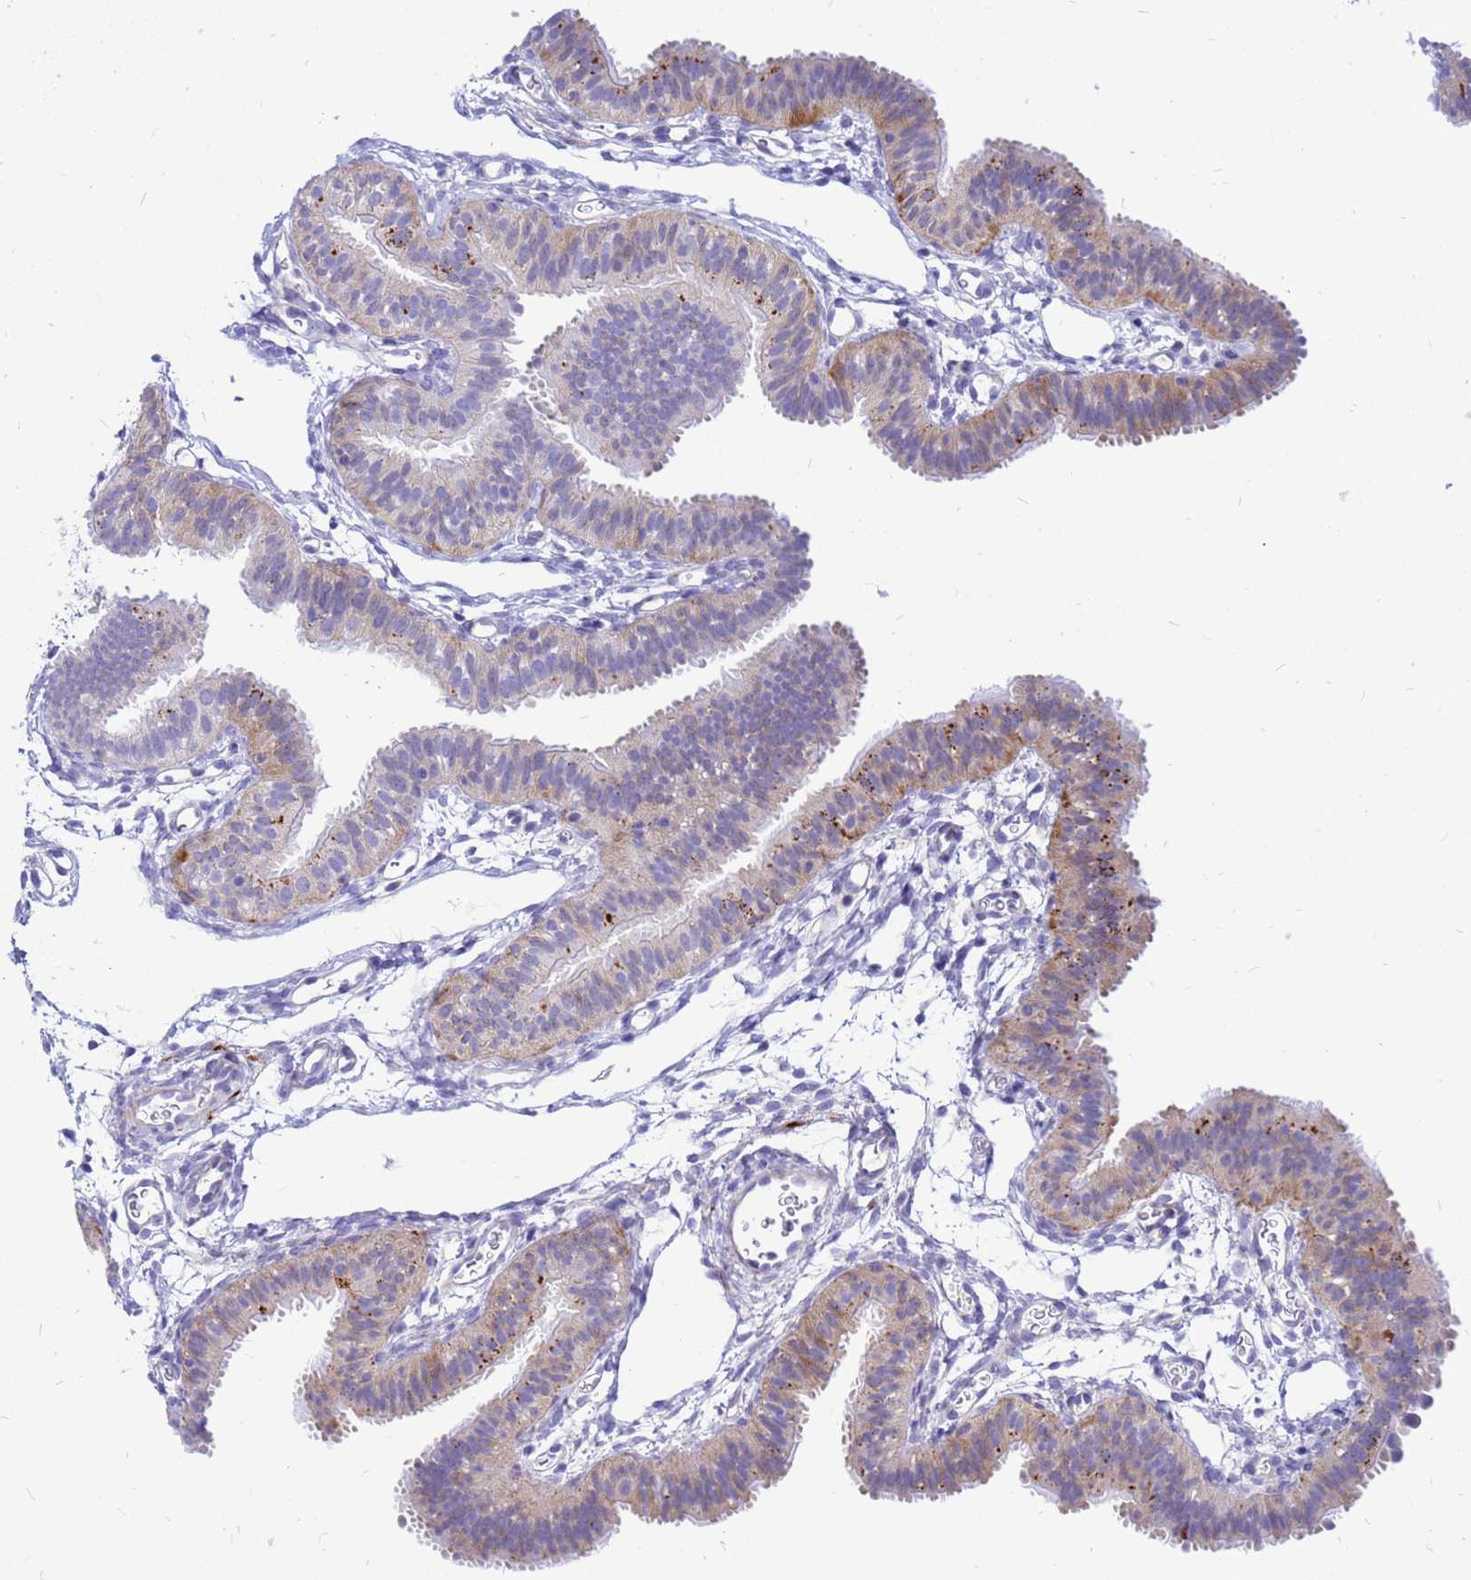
{"staining": {"intensity": "moderate", "quantity": "25%-75%", "location": "cytoplasmic/membranous"}, "tissue": "fallopian tube", "cell_type": "Glandular cells", "image_type": "normal", "snomed": [{"axis": "morphology", "description": "Normal tissue, NOS"}, {"axis": "topography", "description": "Fallopian tube"}], "caption": "The micrograph reveals staining of benign fallopian tube, revealing moderate cytoplasmic/membranous protein positivity (brown color) within glandular cells.", "gene": "FHIP1A", "patient": {"sex": "female", "age": 35}}